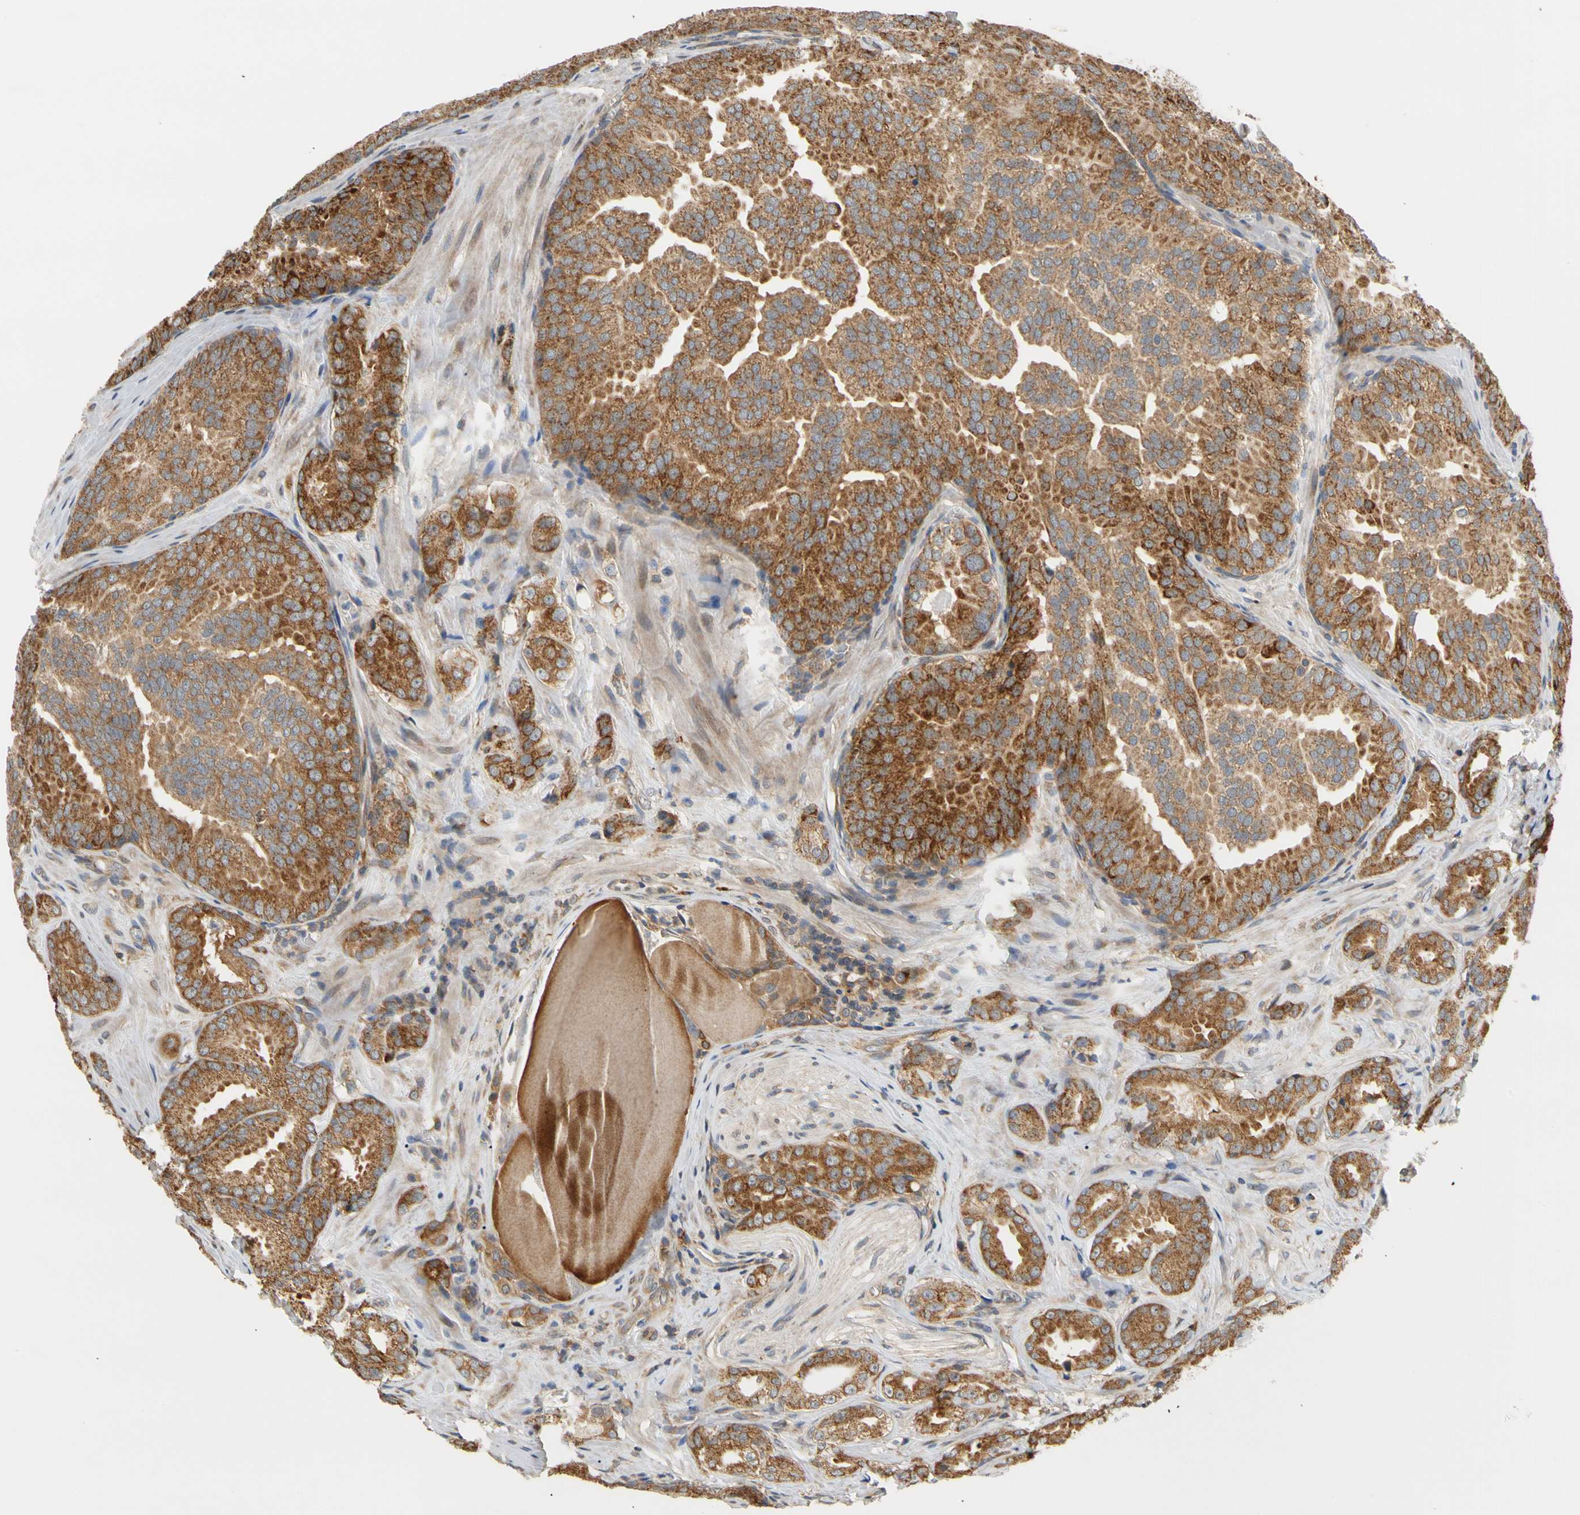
{"staining": {"intensity": "strong", "quantity": ">75%", "location": "cytoplasmic/membranous"}, "tissue": "prostate cancer", "cell_type": "Tumor cells", "image_type": "cancer", "snomed": [{"axis": "morphology", "description": "Adenocarcinoma, High grade"}, {"axis": "topography", "description": "Prostate"}], "caption": "A high amount of strong cytoplasmic/membranous staining is seen in approximately >75% of tumor cells in prostate cancer tissue.", "gene": "ANKHD1", "patient": {"sex": "male", "age": 64}}